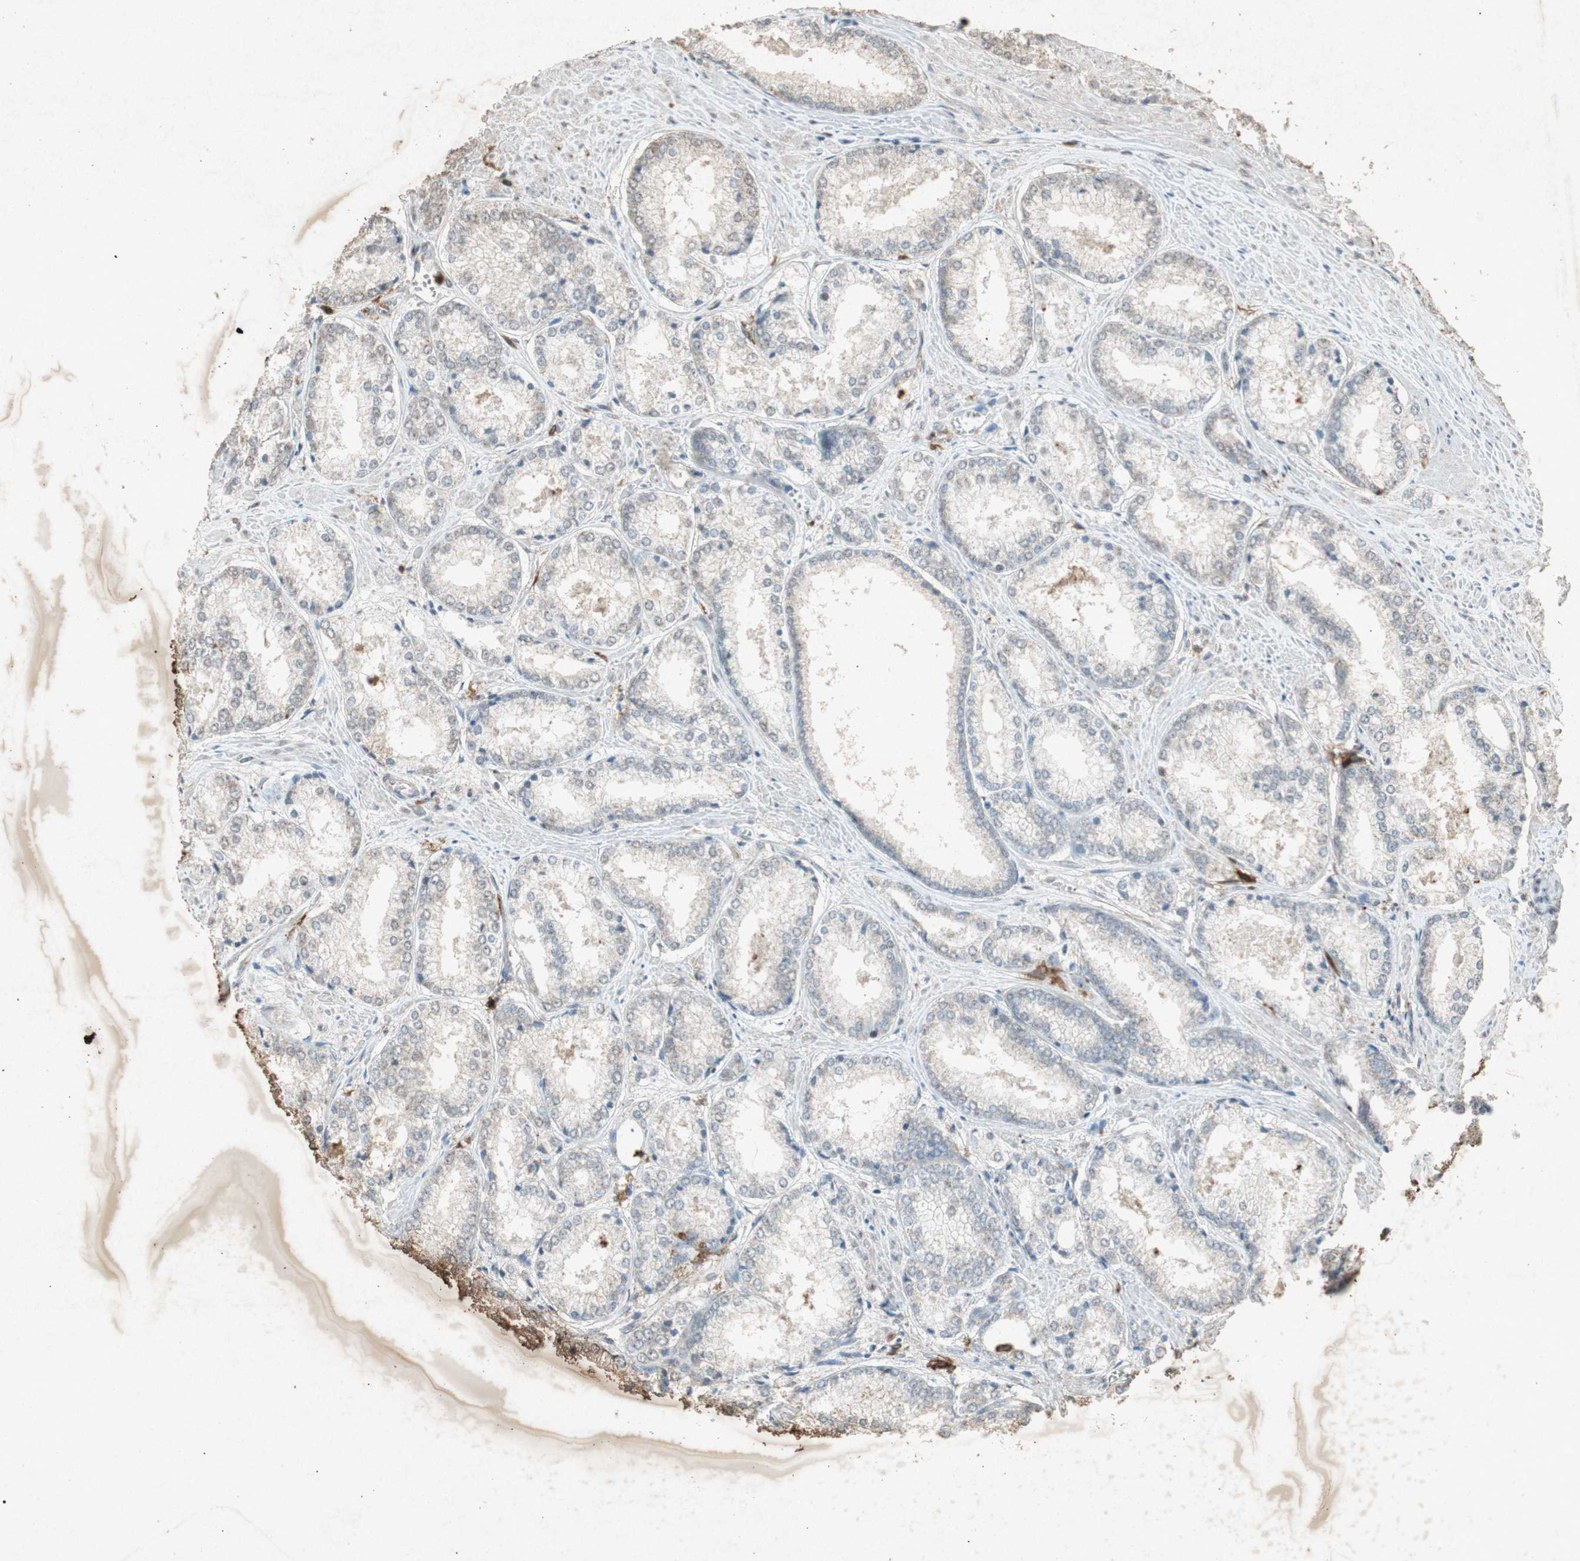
{"staining": {"intensity": "weak", "quantity": "25%-75%", "location": "cytoplasmic/membranous"}, "tissue": "prostate cancer", "cell_type": "Tumor cells", "image_type": "cancer", "snomed": [{"axis": "morphology", "description": "Adenocarcinoma, Low grade"}, {"axis": "topography", "description": "Prostate"}], "caption": "Human prostate cancer (adenocarcinoma (low-grade)) stained for a protein (brown) reveals weak cytoplasmic/membranous positive staining in approximately 25%-75% of tumor cells.", "gene": "TYROBP", "patient": {"sex": "male", "age": 64}}